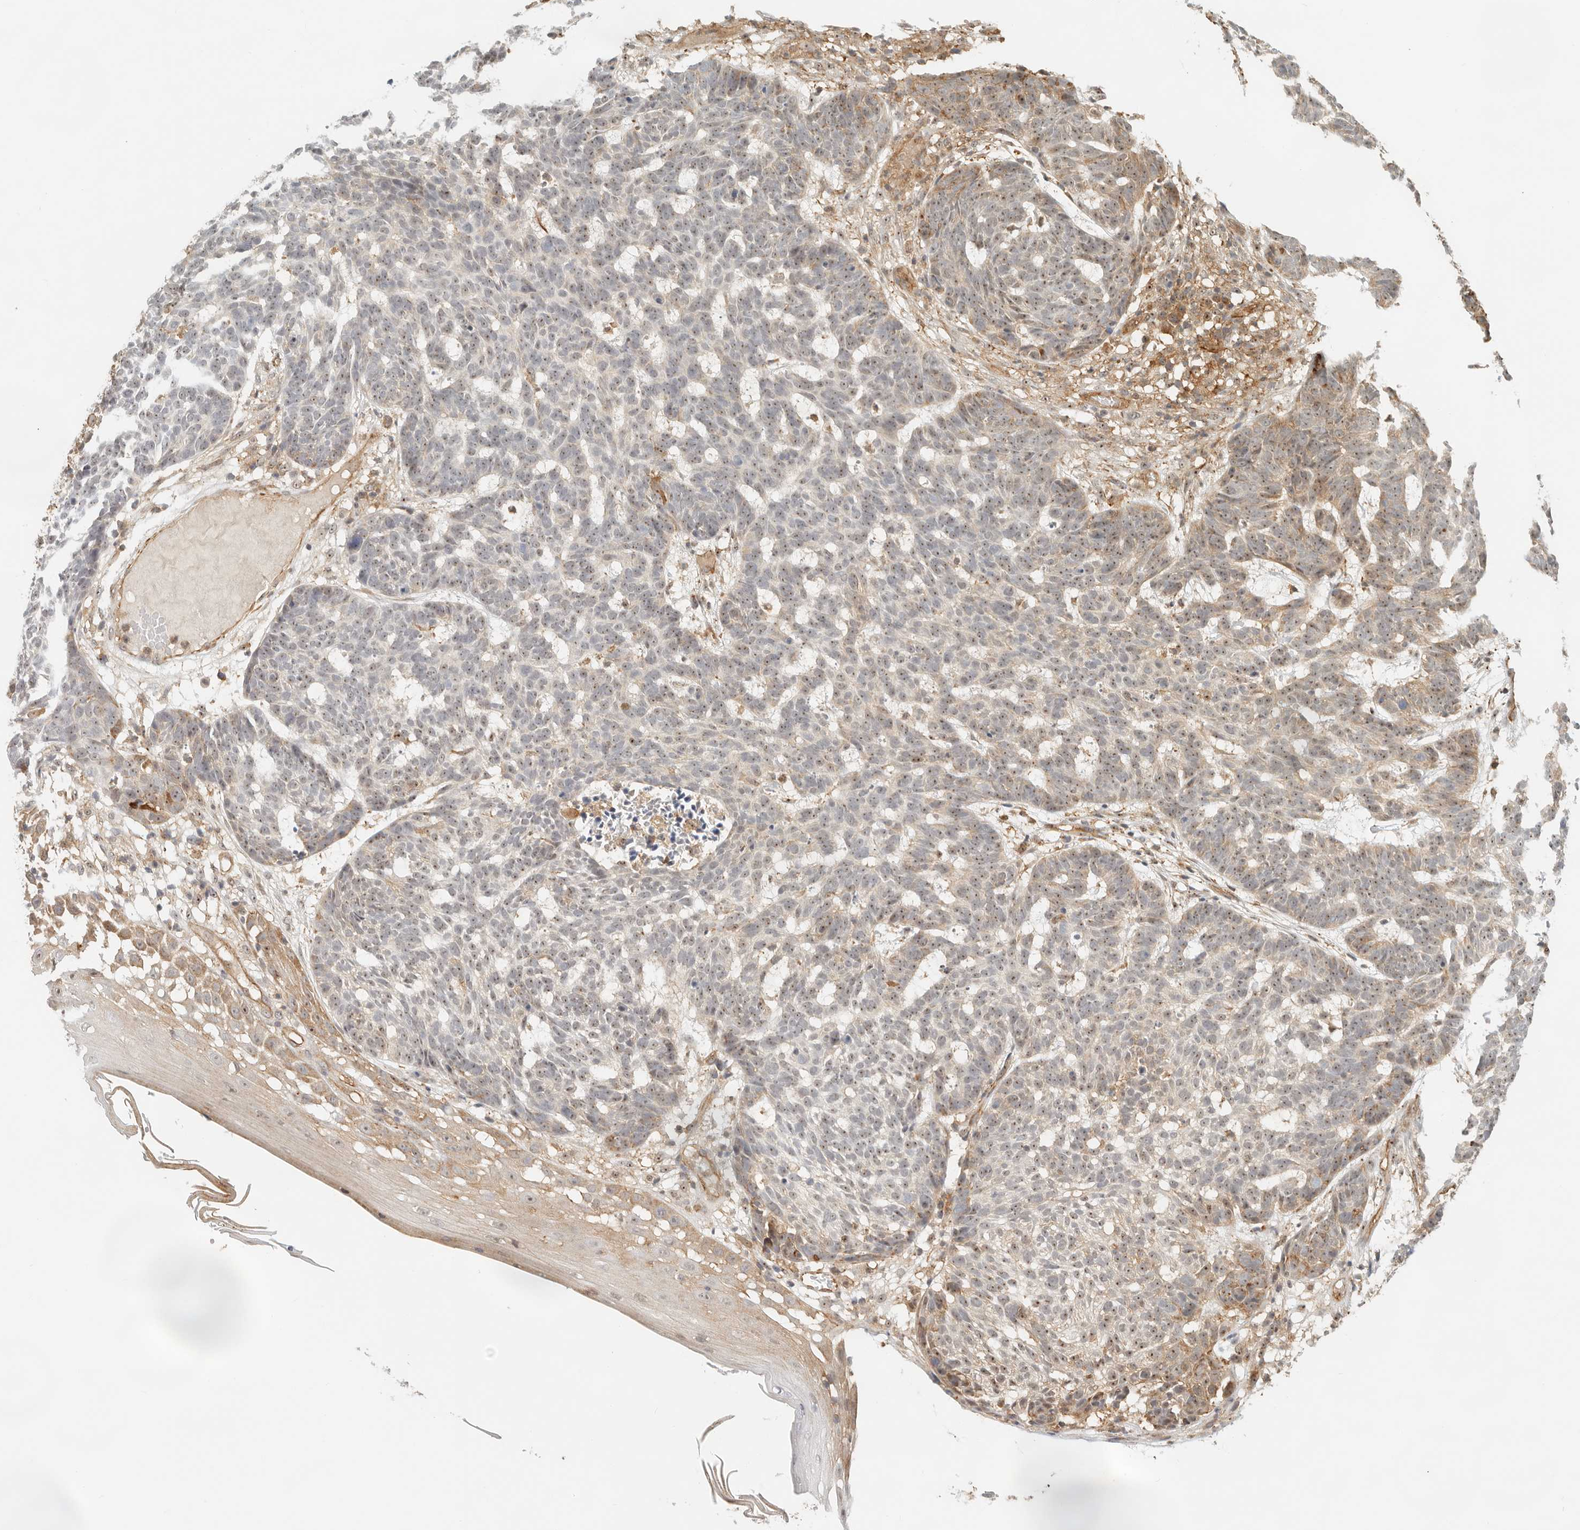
{"staining": {"intensity": "moderate", "quantity": ">75%", "location": "nuclear"}, "tissue": "skin cancer", "cell_type": "Tumor cells", "image_type": "cancer", "snomed": [{"axis": "morphology", "description": "Basal cell carcinoma"}, {"axis": "topography", "description": "Skin"}], "caption": "IHC histopathology image of neoplastic tissue: human skin cancer stained using immunohistochemistry displays medium levels of moderate protein expression localized specifically in the nuclear of tumor cells, appearing as a nuclear brown color.", "gene": "HEXD", "patient": {"sex": "male", "age": 85}}